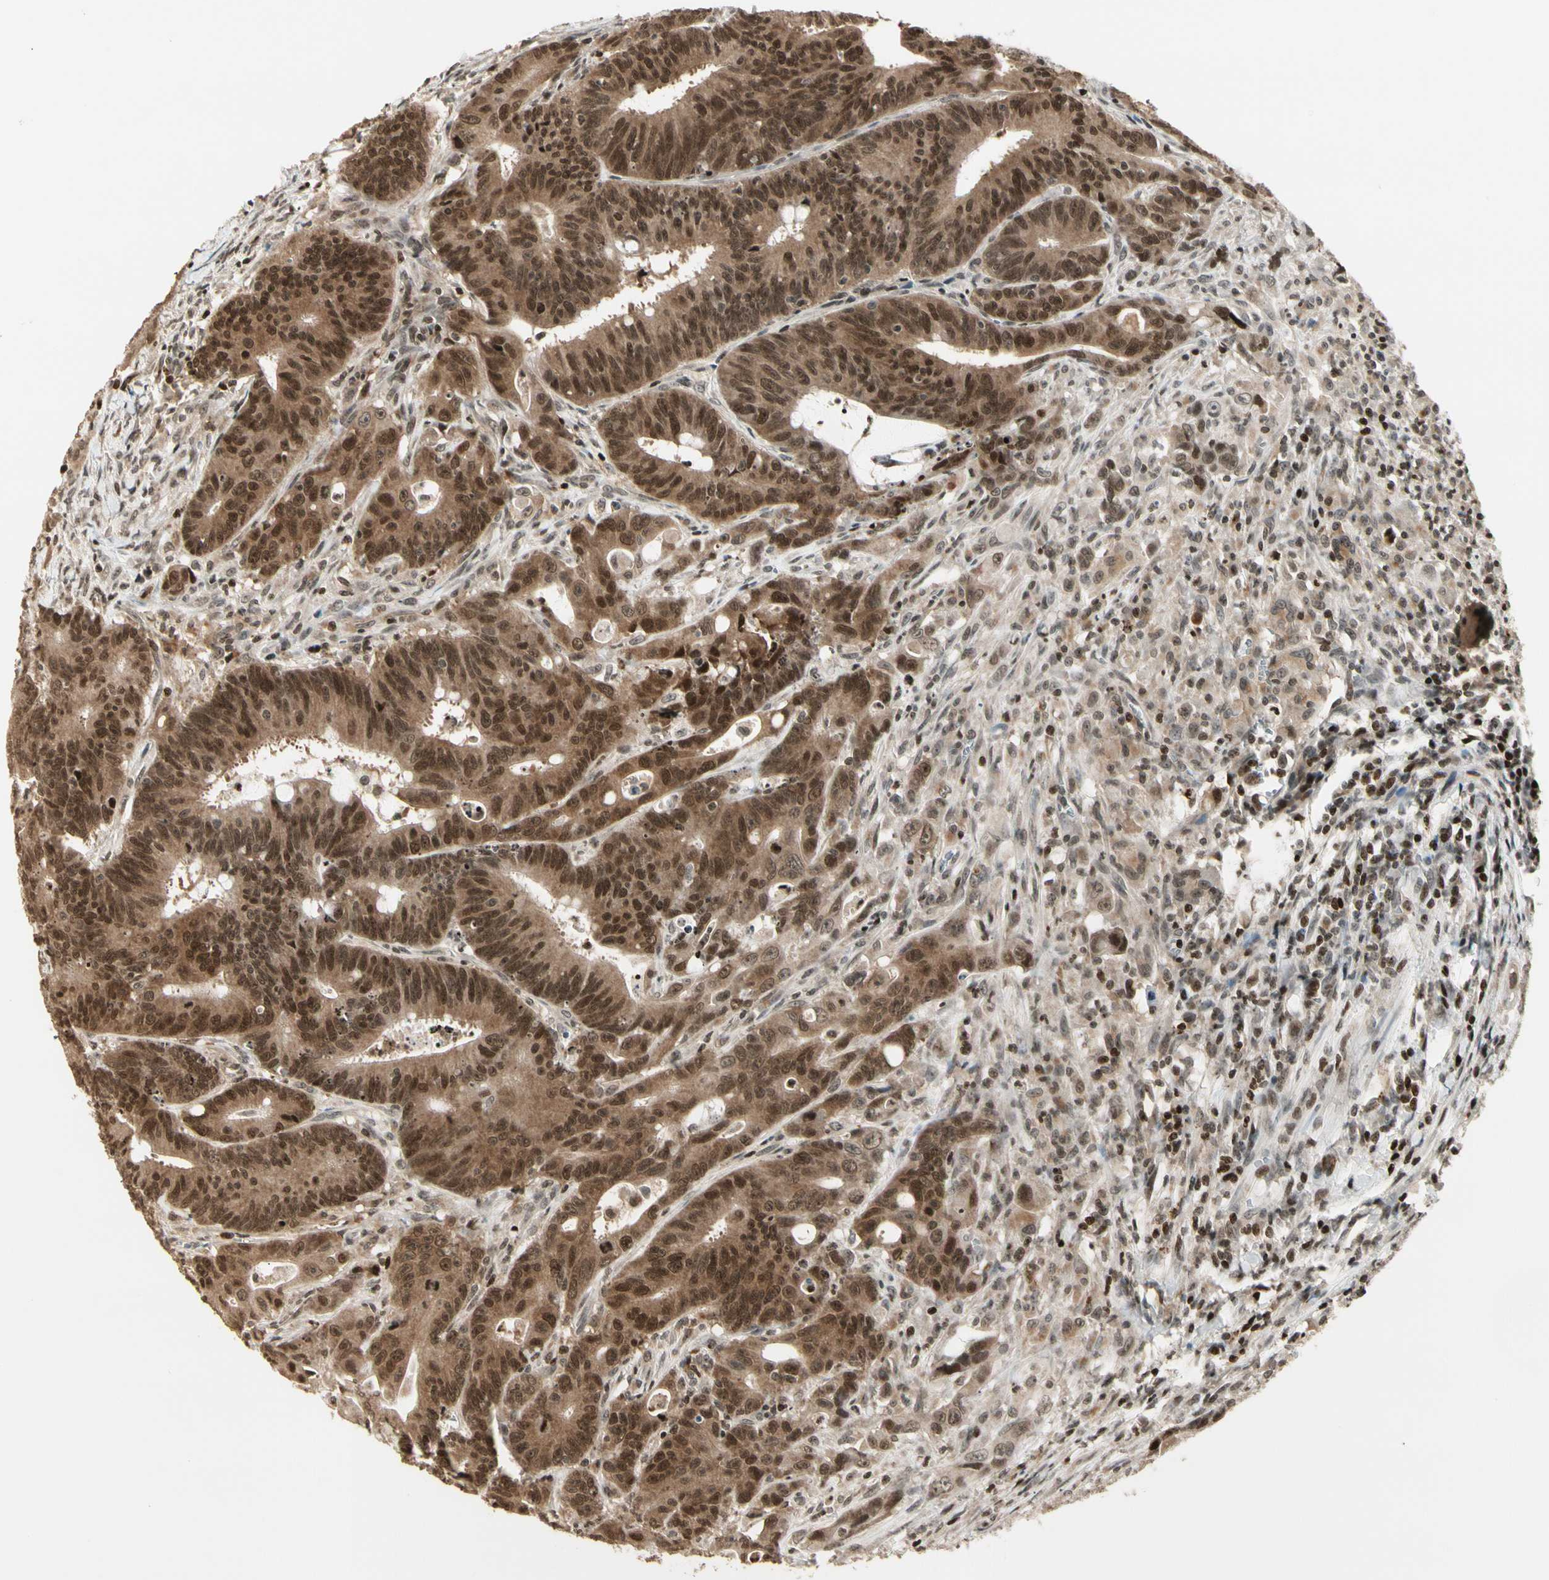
{"staining": {"intensity": "strong", "quantity": ">75%", "location": "cytoplasmic/membranous,nuclear"}, "tissue": "colorectal cancer", "cell_type": "Tumor cells", "image_type": "cancer", "snomed": [{"axis": "morphology", "description": "Adenocarcinoma, NOS"}, {"axis": "topography", "description": "Colon"}], "caption": "DAB immunohistochemical staining of human colorectal adenocarcinoma demonstrates strong cytoplasmic/membranous and nuclear protein positivity in approximately >75% of tumor cells.", "gene": "TSHZ3", "patient": {"sex": "male", "age": 45}}